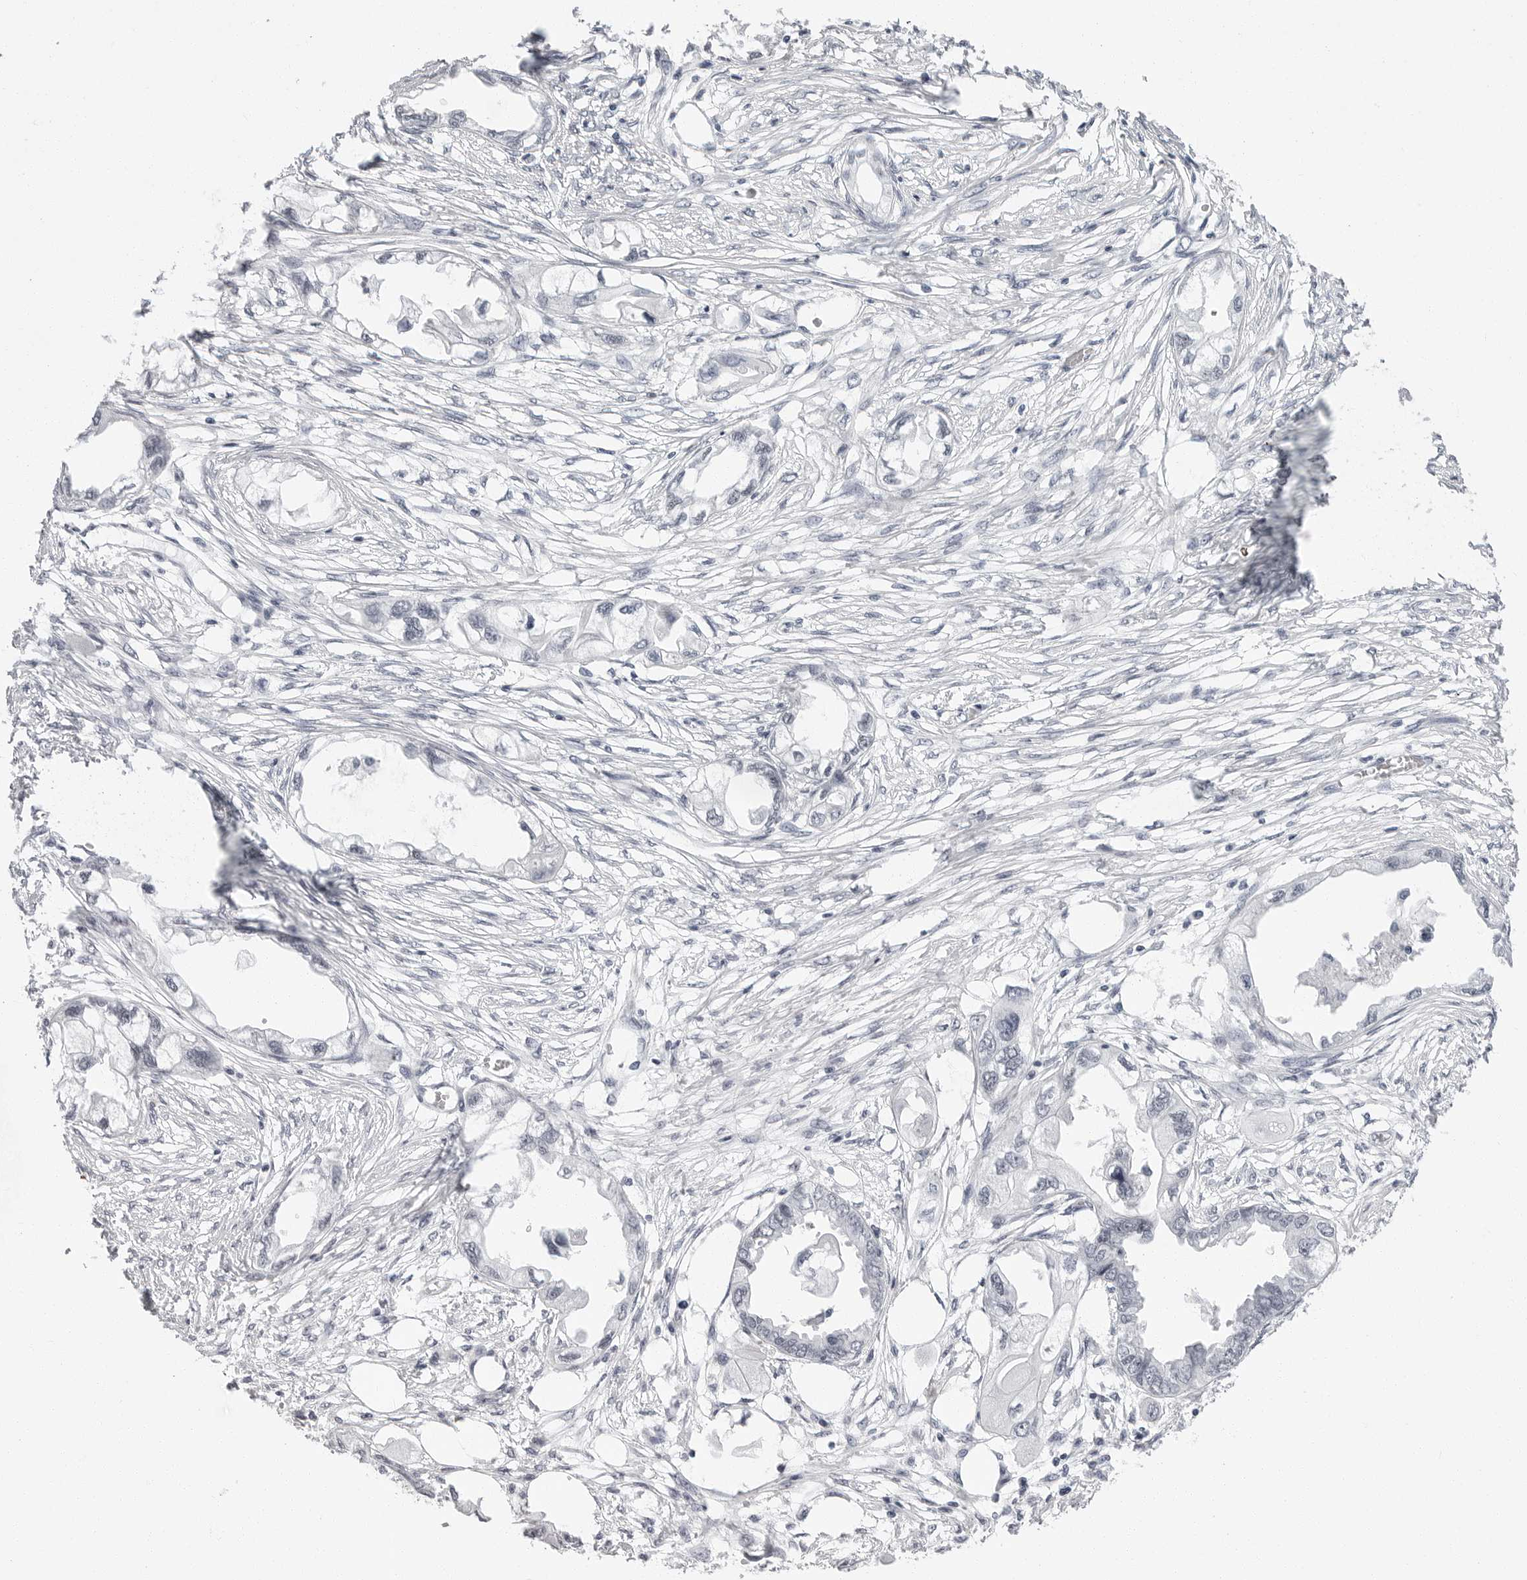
{"staining": {"intensity": "negative", "quantity": "none", "location": "none"}, "tissue": "endometrial cancer", "cell_type": "Tumor cells", "image_type": "cancer", "snomed": [{"axis": "morphology", "description": "Adenocarcinoma, NOS"}, {"axis": "morphology", "description": "Adenocarcinoma, metastatic, NOS"}, {"axis": "topography", "description": "Adipose tissue"}, {"axis": "topography", "description": "Endometrium"}], "caption": "This is a image of immunohistochemistry (IHC) staining of metastatic adenocarcinoma (endometrial), which shows no staining in tumor cells.", "gene": "VEZF1", "patient": {"sex": "female", "age": 67}}